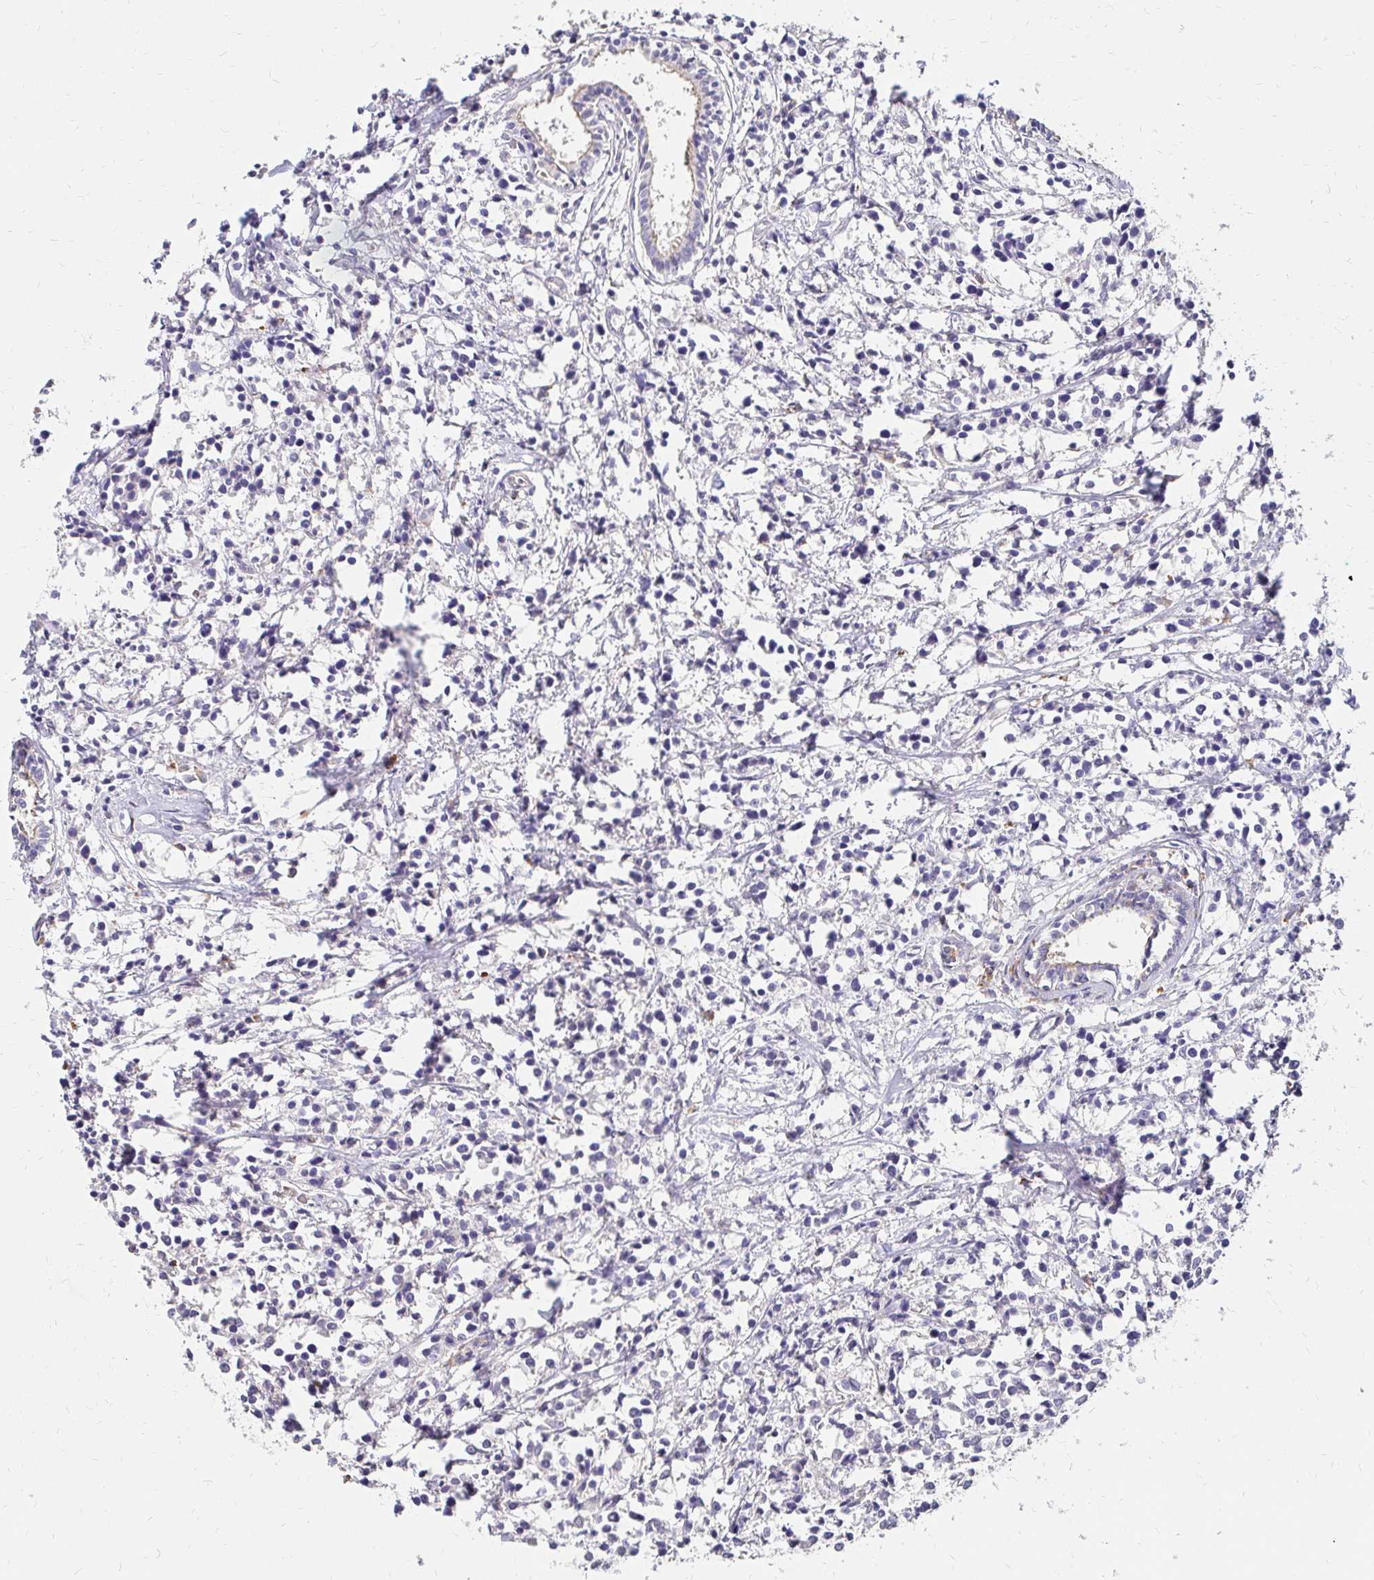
{"staining": {"intensity": "negative", "quantity": "none", "location": "none"}, "tissue": "breast cancer", "cell_type": "Tumor cells", "image_type": "cancer", "snomed": [{"axis": "morphology", "description": "Duct carcinoma"}, {"axis": "topography", "description": "Breast"}], "caption": "Immunohistochemical staining of human infiltrating ductal carcinoma (breast) reveals no significant expression in tumor cells.", "gene": "PRIMA1", "patient": {"sex": "female", "age": 80}}